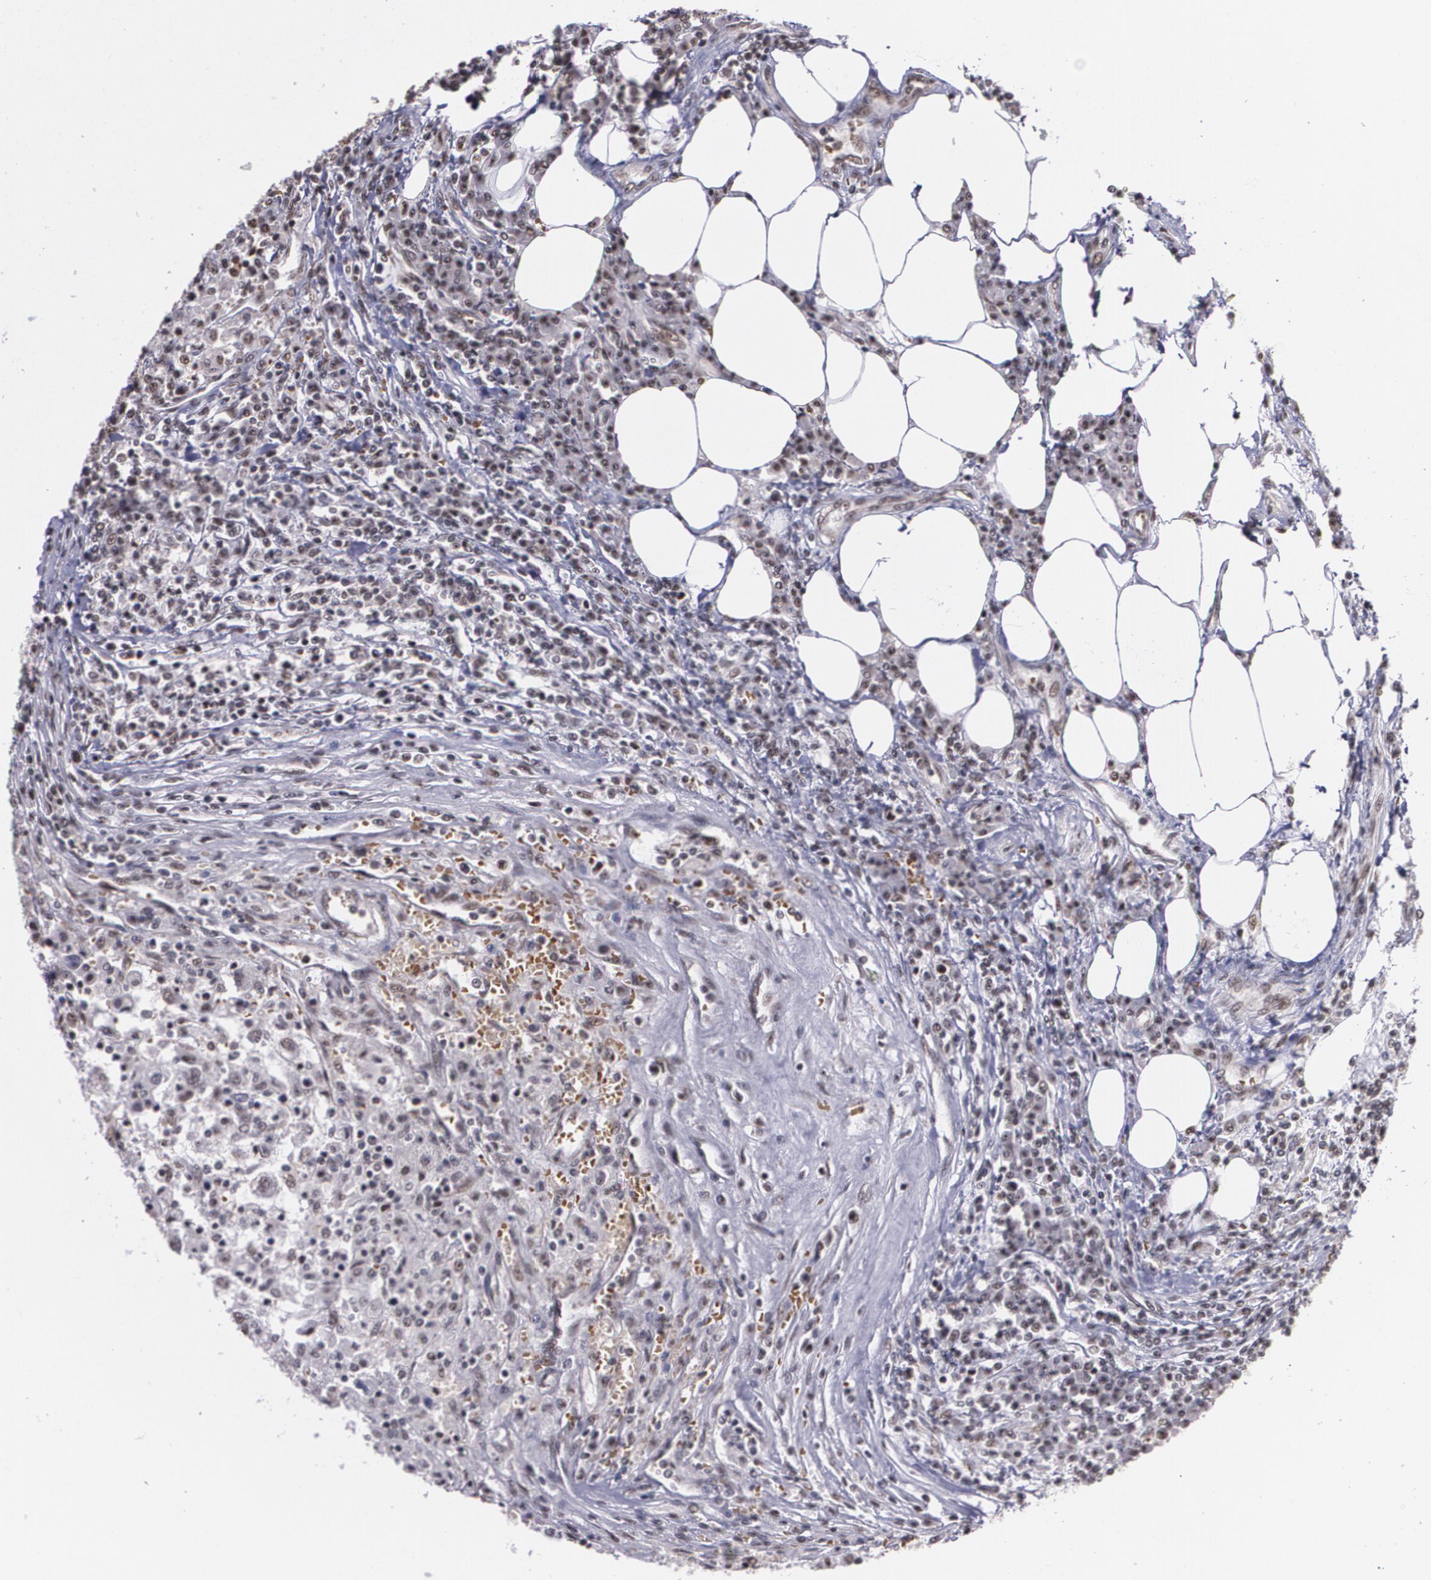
{"staining": {"intensity": "weak", "quantity": "25%-75%", "location": "nuclear"}, "tissue": "renal cancer", "cell_type": "Tumor cells", "image_type": "cancer", "snomed": [{"axis": "morphology", "description": "Normal tissue, NOS"}, {"axis": "morphology", "description": "Adenocarcinoma, NOS"}, {"axis": "topography", "description": "Kidney"}], "caption": "Immunohistochemistry staining of renal cancer (adenocarcinoma), which demonstrates low levels of weak nuclear expression in about 25%-75% of tumor cells indicating weak nuclear protein expression. The staining was performed using DAB (brown) for protein detection and nuclei were counterstained in hematoxylin (blue).", "gene": "C6orf15", "patient": {"sex": "male", "age": 71}}